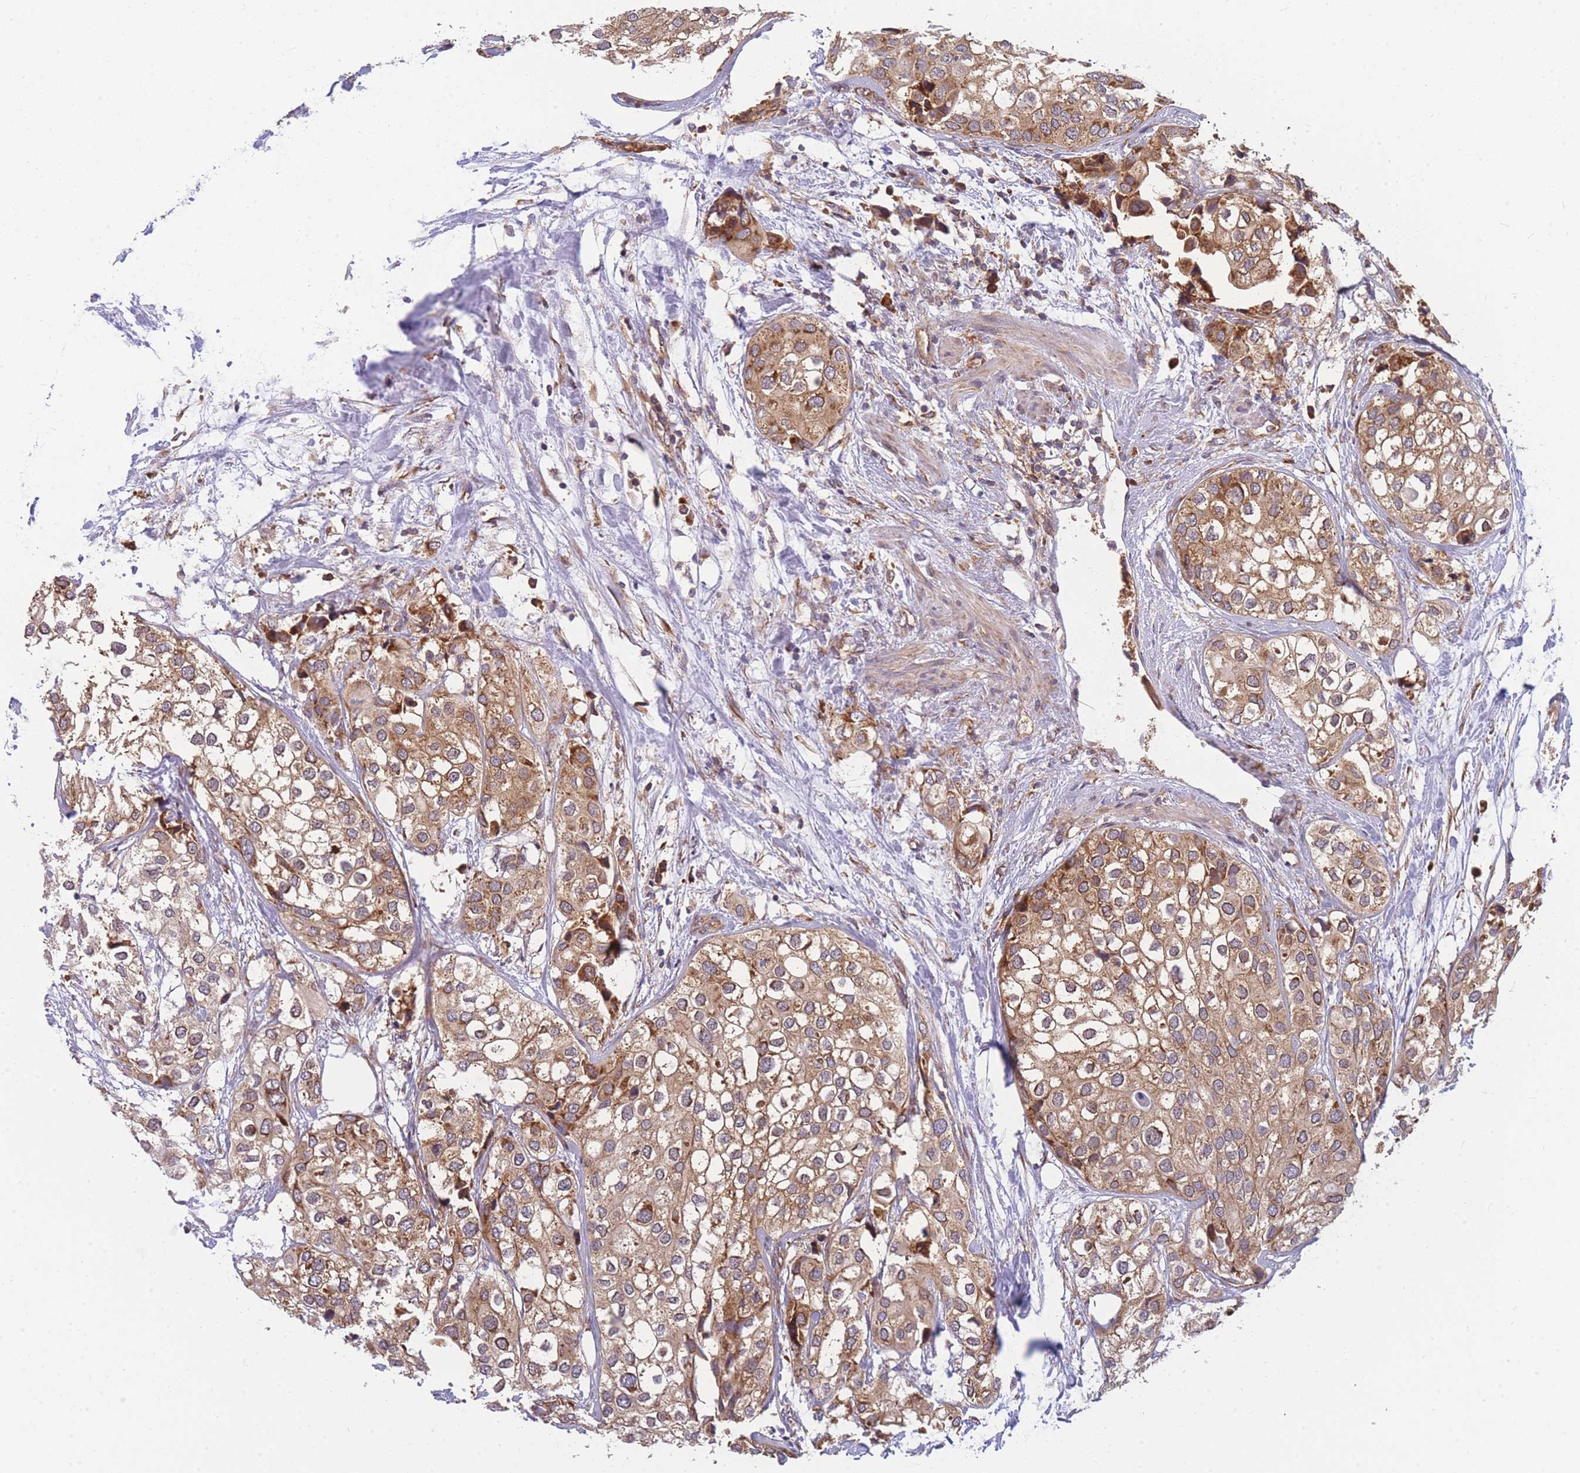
{"staining": {"intensity": "moderate", "quantity": ">75%", "location": "cytoplasmic/membranous"}, "tissue": "urothelial cancer", "cell_type": "Tumor cells", "image_type": "cancer", "snomed": [{"axis": "morphology", "description": "Urothelial carcinoma, High grade"}, {"axis": "topography", "description": "Urinary bladder"}], "caption": "An immunohistochemistry (IHC) image of tumor tissue is shown. Protein staining in brown labels moderate cytoplasmic/membranous positivity in high-grade urothelial carcinoma within tumor cells.", "gene": "MRPL23", "patient": {"sex": "male", "age": 64}}